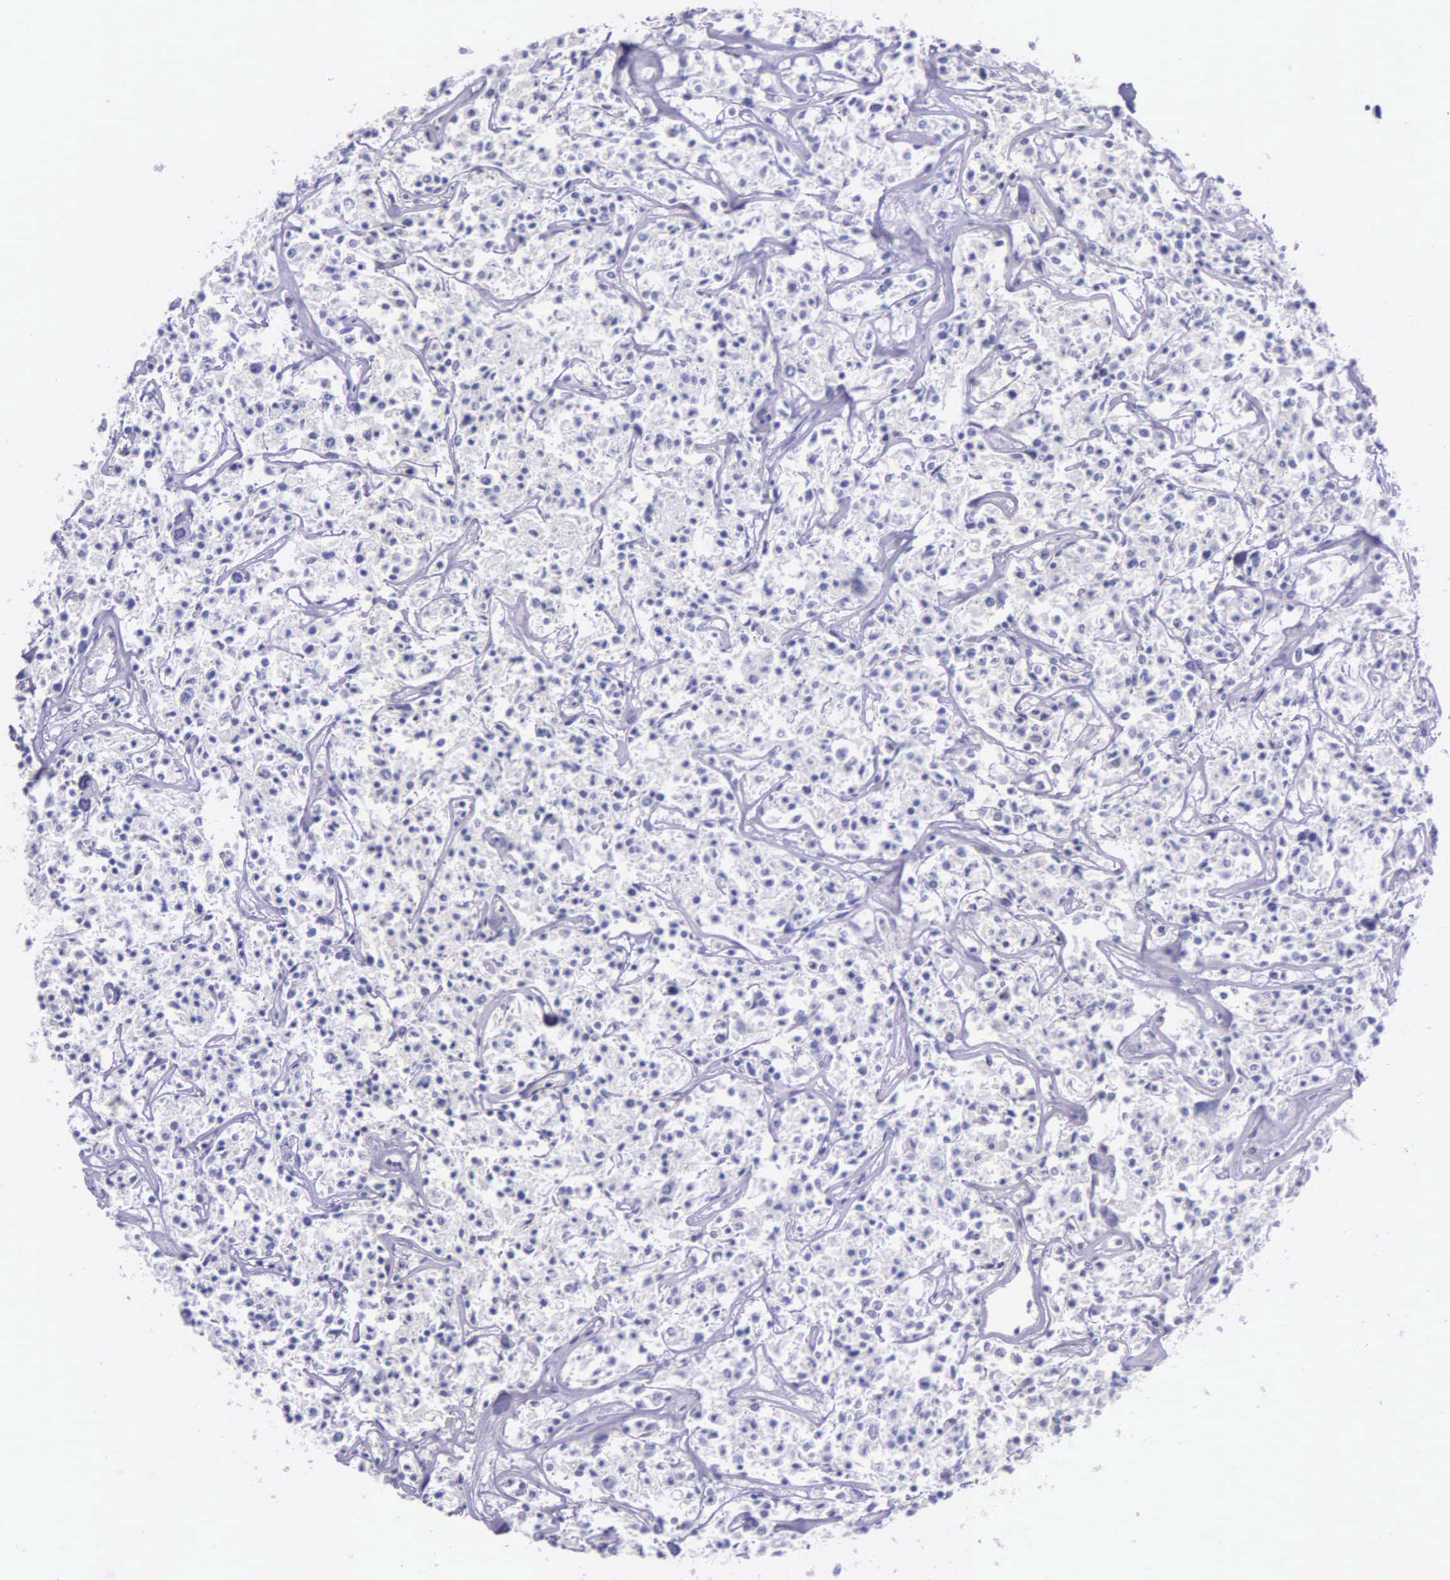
{"staining": {"intensity": "negative", "quantity": "none", "location": "none"}, "tissue": "lymphoma", "cell_type": "Tumor cells", "image_type": "cancer", "snomed": [{"axis": "morphology", "description": "Malignant lymphoma, non-Hodgkin's type, Low grade"}, {"axis": "topography", "description": "Small intestine"}], "caption": "This is an immunohistochemistry micrograph of human lymphoma. There is no positivity in tumor cells.", "gene": "THSD7A", "patient": {"sex": "female", "age": 59}}